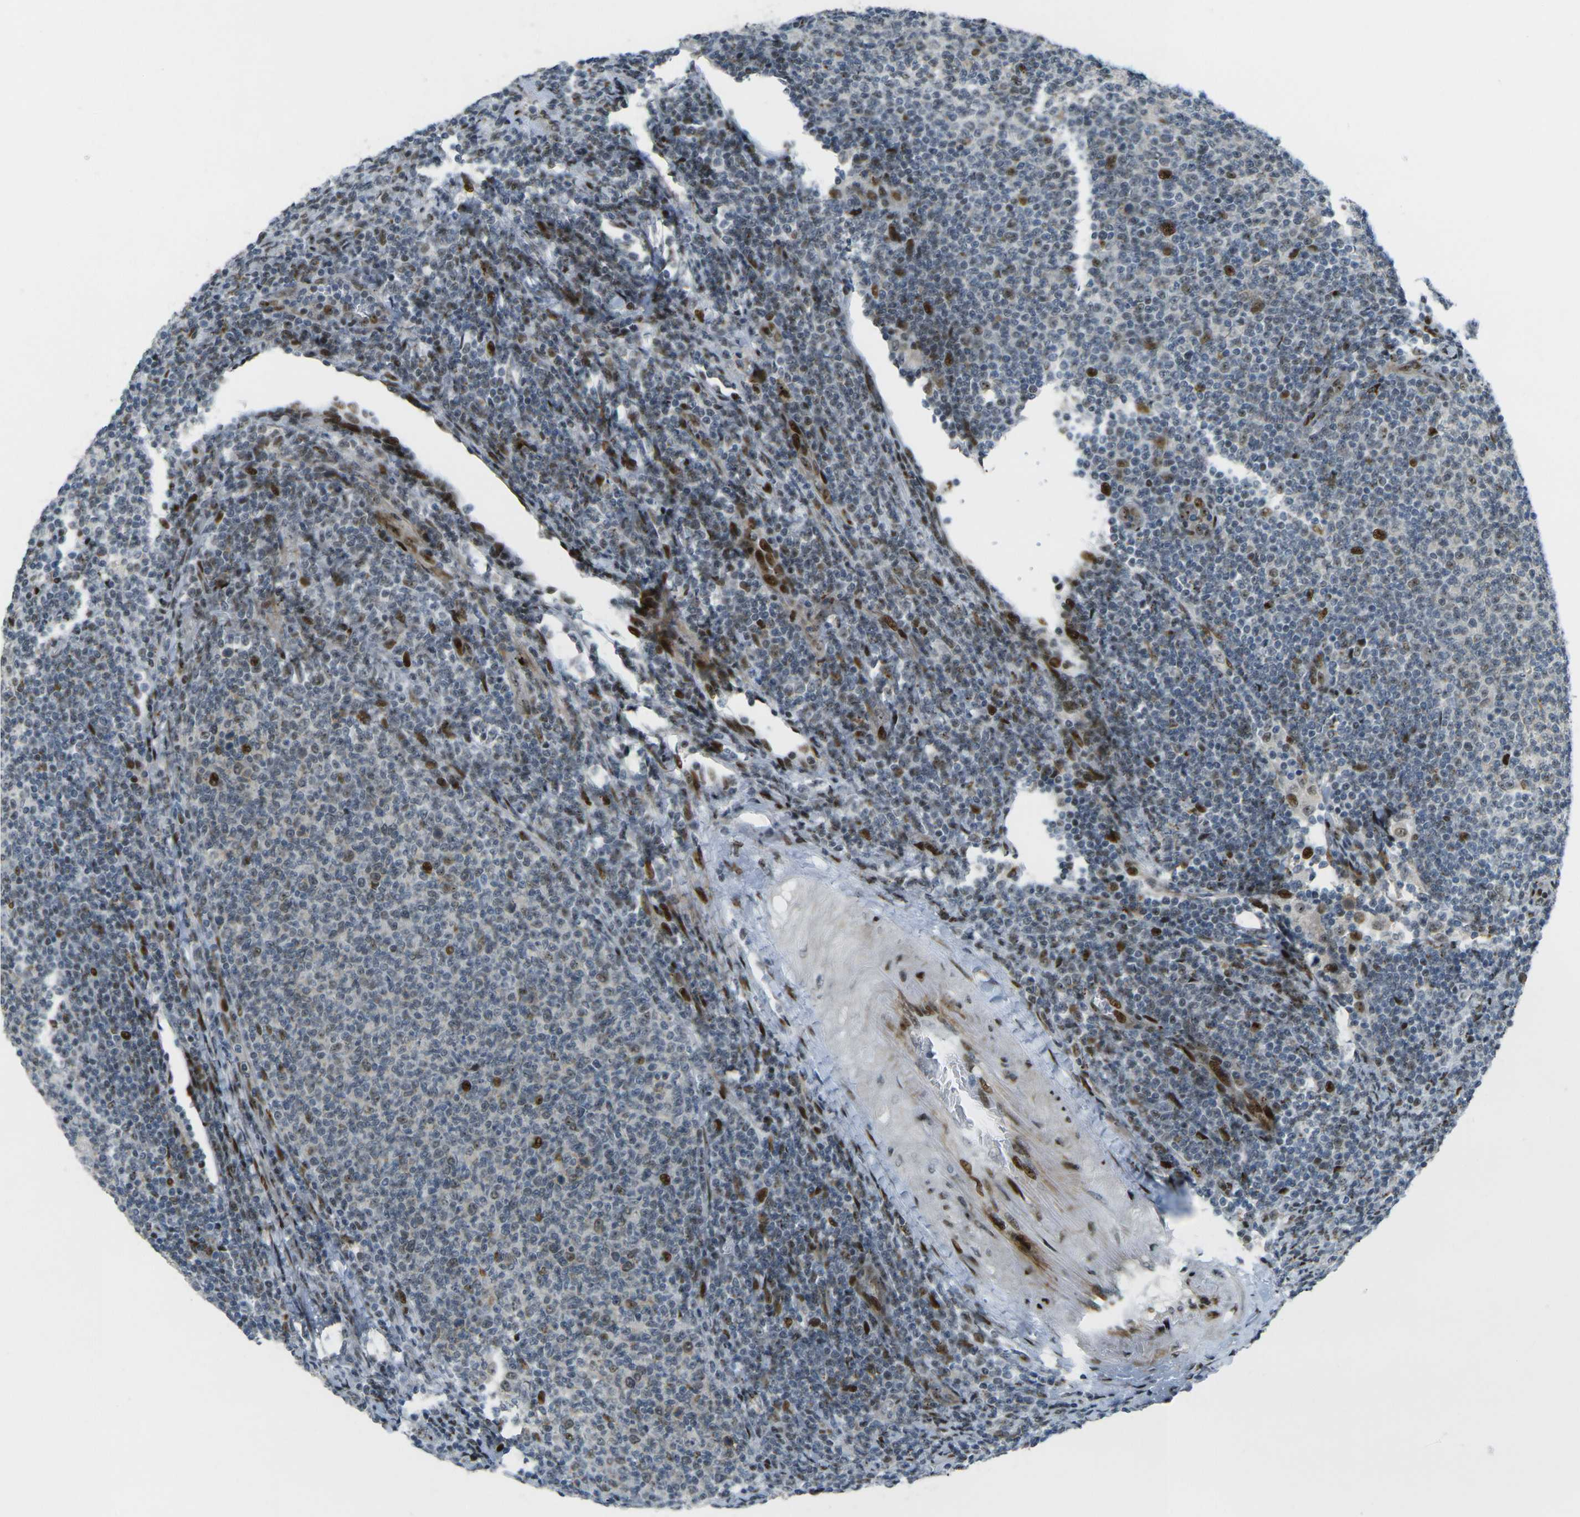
{"staining": {"intensity": "strong", "quantity": "<25%", "location": "nuclear"}, "tissue": "lymphoma", "cell_type": "Tumor cells", "image_type": "cancer", "snomed": [{"axis": "morphology", "description": "Malignant lymphoma, non-Hodgkin's type, Low grade"}, {"axis": "topography", "description": "Lymph node"}], "caption": "Brown immunohistochemical staining in human lymphoma exhibits strong nuclear expression in approximately <25% of tumor cells.", "gene": "UBE2C", "patient": {"sex": "male", "age": 66}}